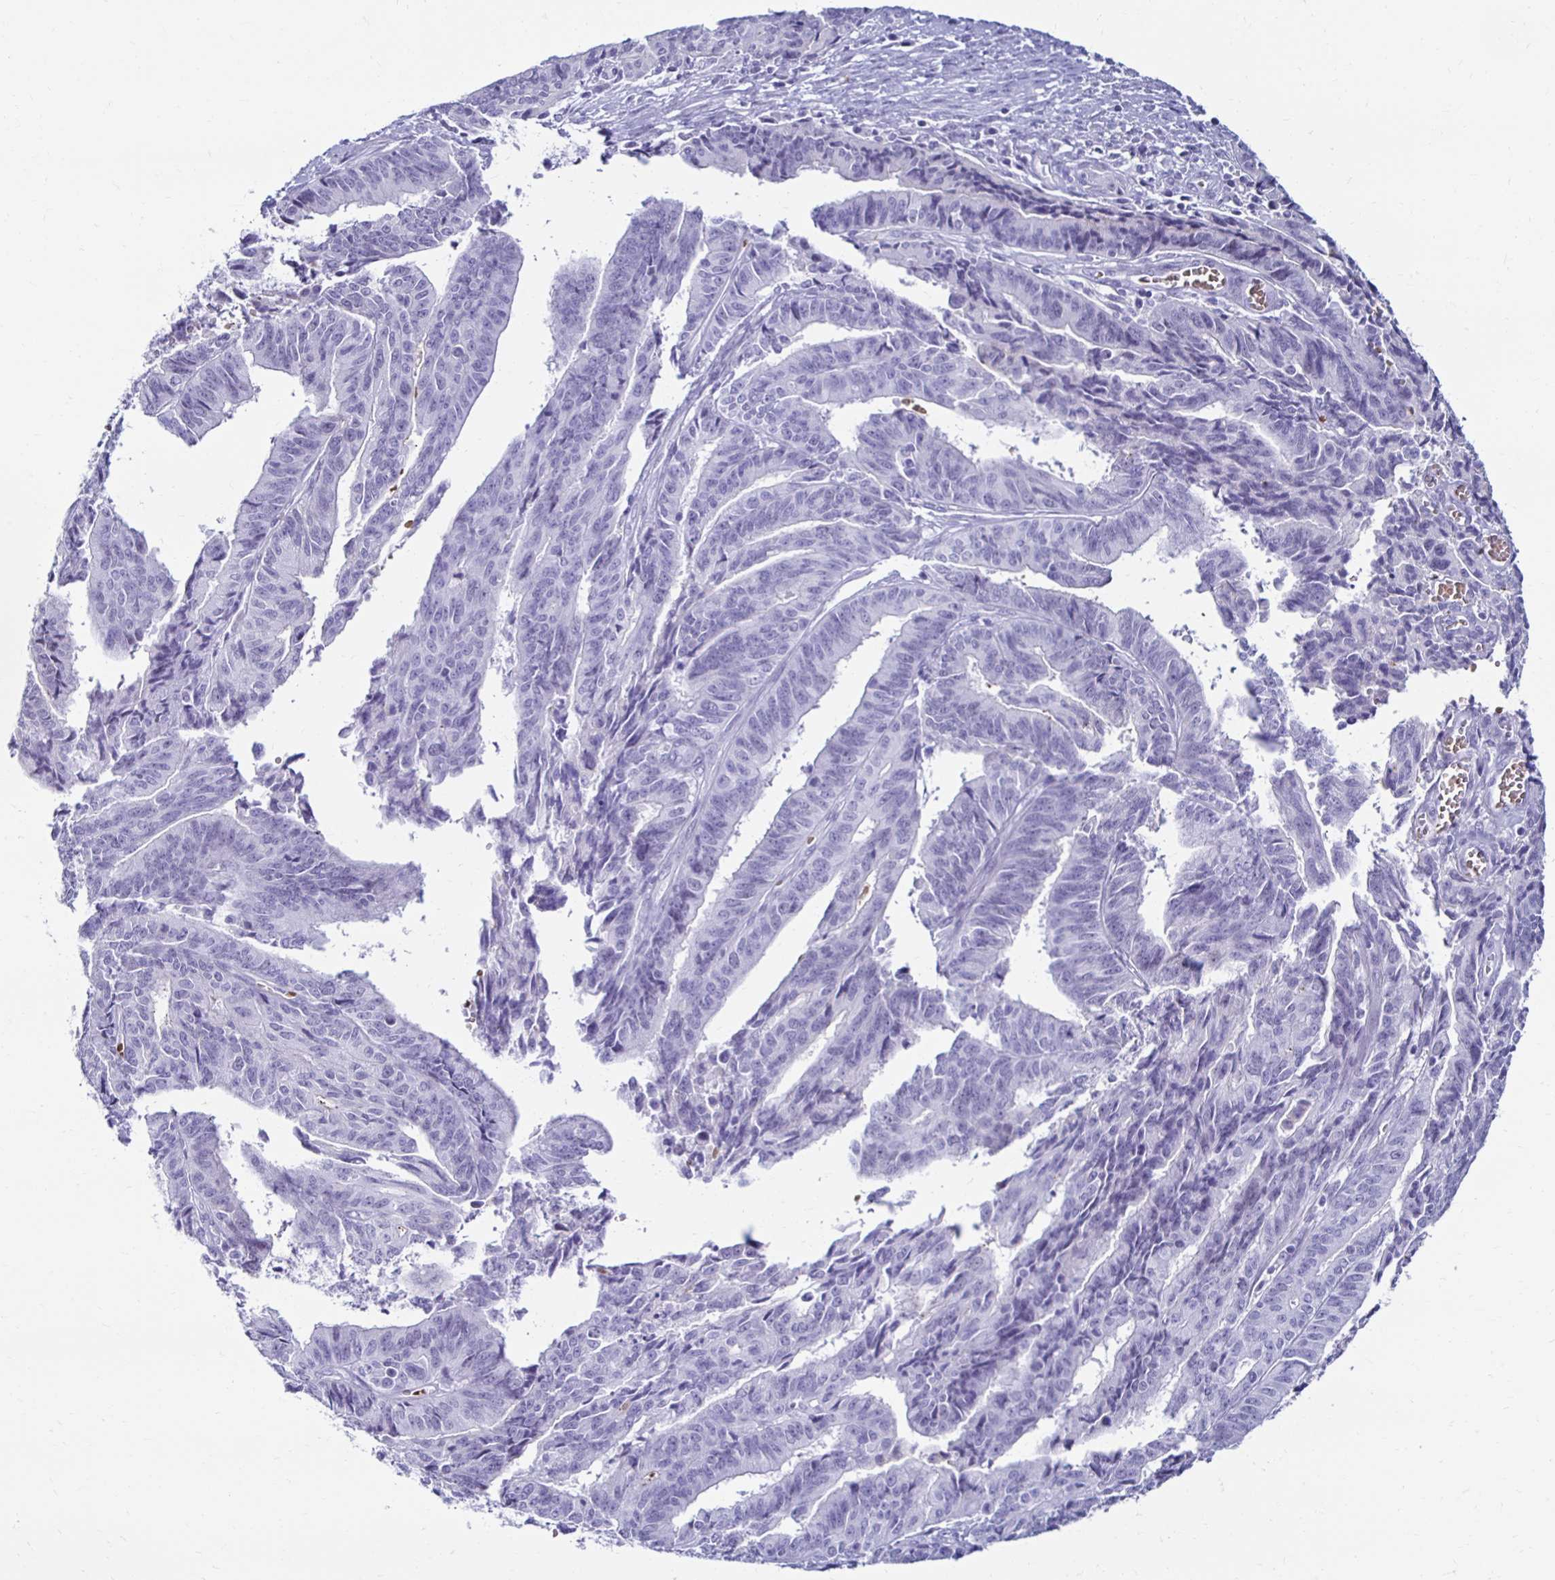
{"staining": {"intensity": "negative", "quantity": "none", "location": "none"}, "tissue": "endometrial cancer", "cell_type": "Tumor cells", "image_type": "cancer", "snomed": [{"axis": "morphology", "description": "Adenocarcinoma, NOS"}, {"axis": "topography", "description": "Endometrium"}], "caption": "DAB (3,3'-diaminobenzidine) immunohistochemical staining of human endometrial cancer shows no significant positivity in tumor cells.", "gene": "RHBDL3", "patient": {"sex": "female", "age": 65}}